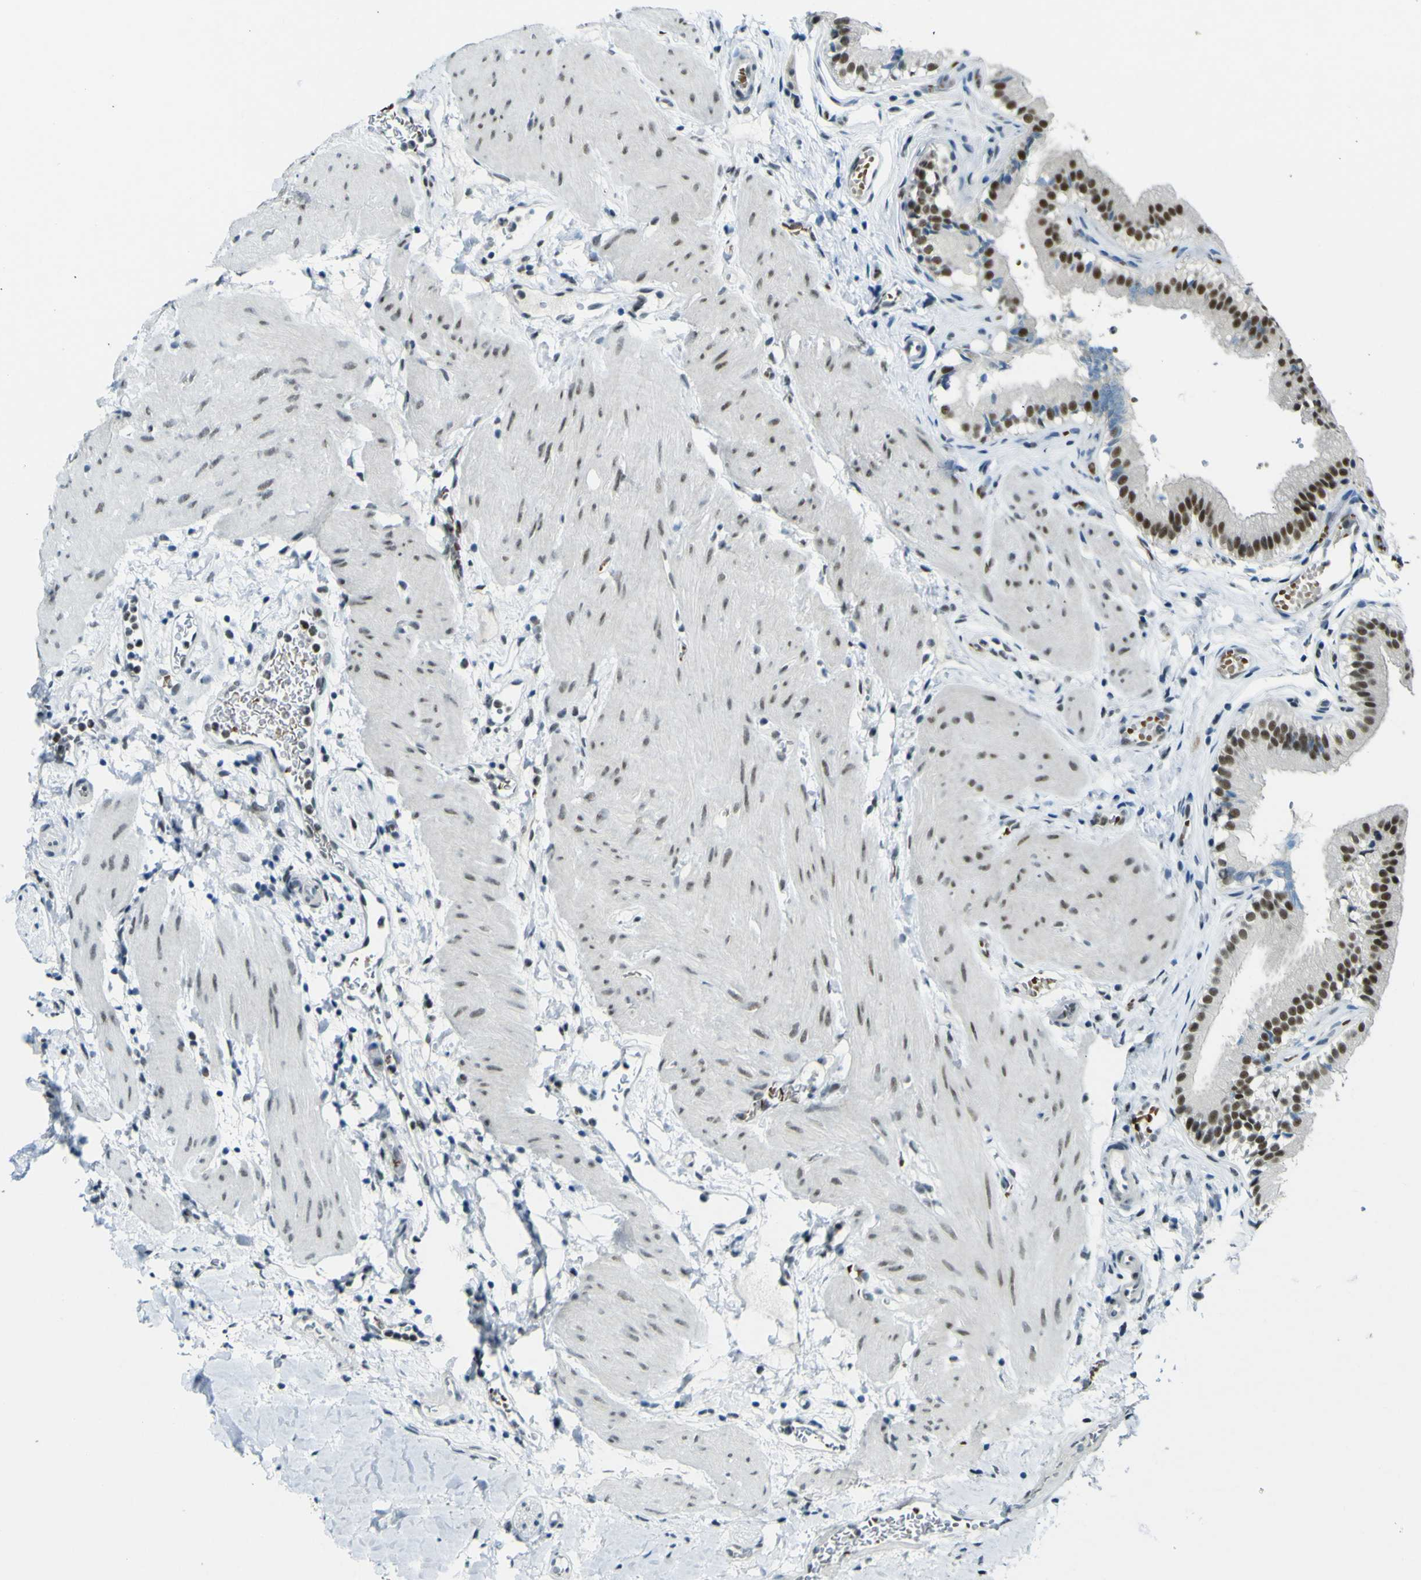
{"staining": {"intensity": "moderate", "quantity": ">75%", "location": "nuclear"}, "tissue": "gallbladder", "cell_type": "Glandular cells", "image_type": "normal", "snomed": [{"axis": "morphology", "description": "Normal tissue, NOS"}, {"axis": "topography", "description": "Gallbladder"}], "caption": "High-magnification brightfield microscopy of benign gallbladder stained with DAB (3,3'-diaminobenzidine) (brown) and counterstained with hematoxylin (blue). glandular cells exhibit moderate nuclear expression is seen in about>75% of cells.", "gene": "CEBPG", "patient": {"sex": "female", "age": 26}}